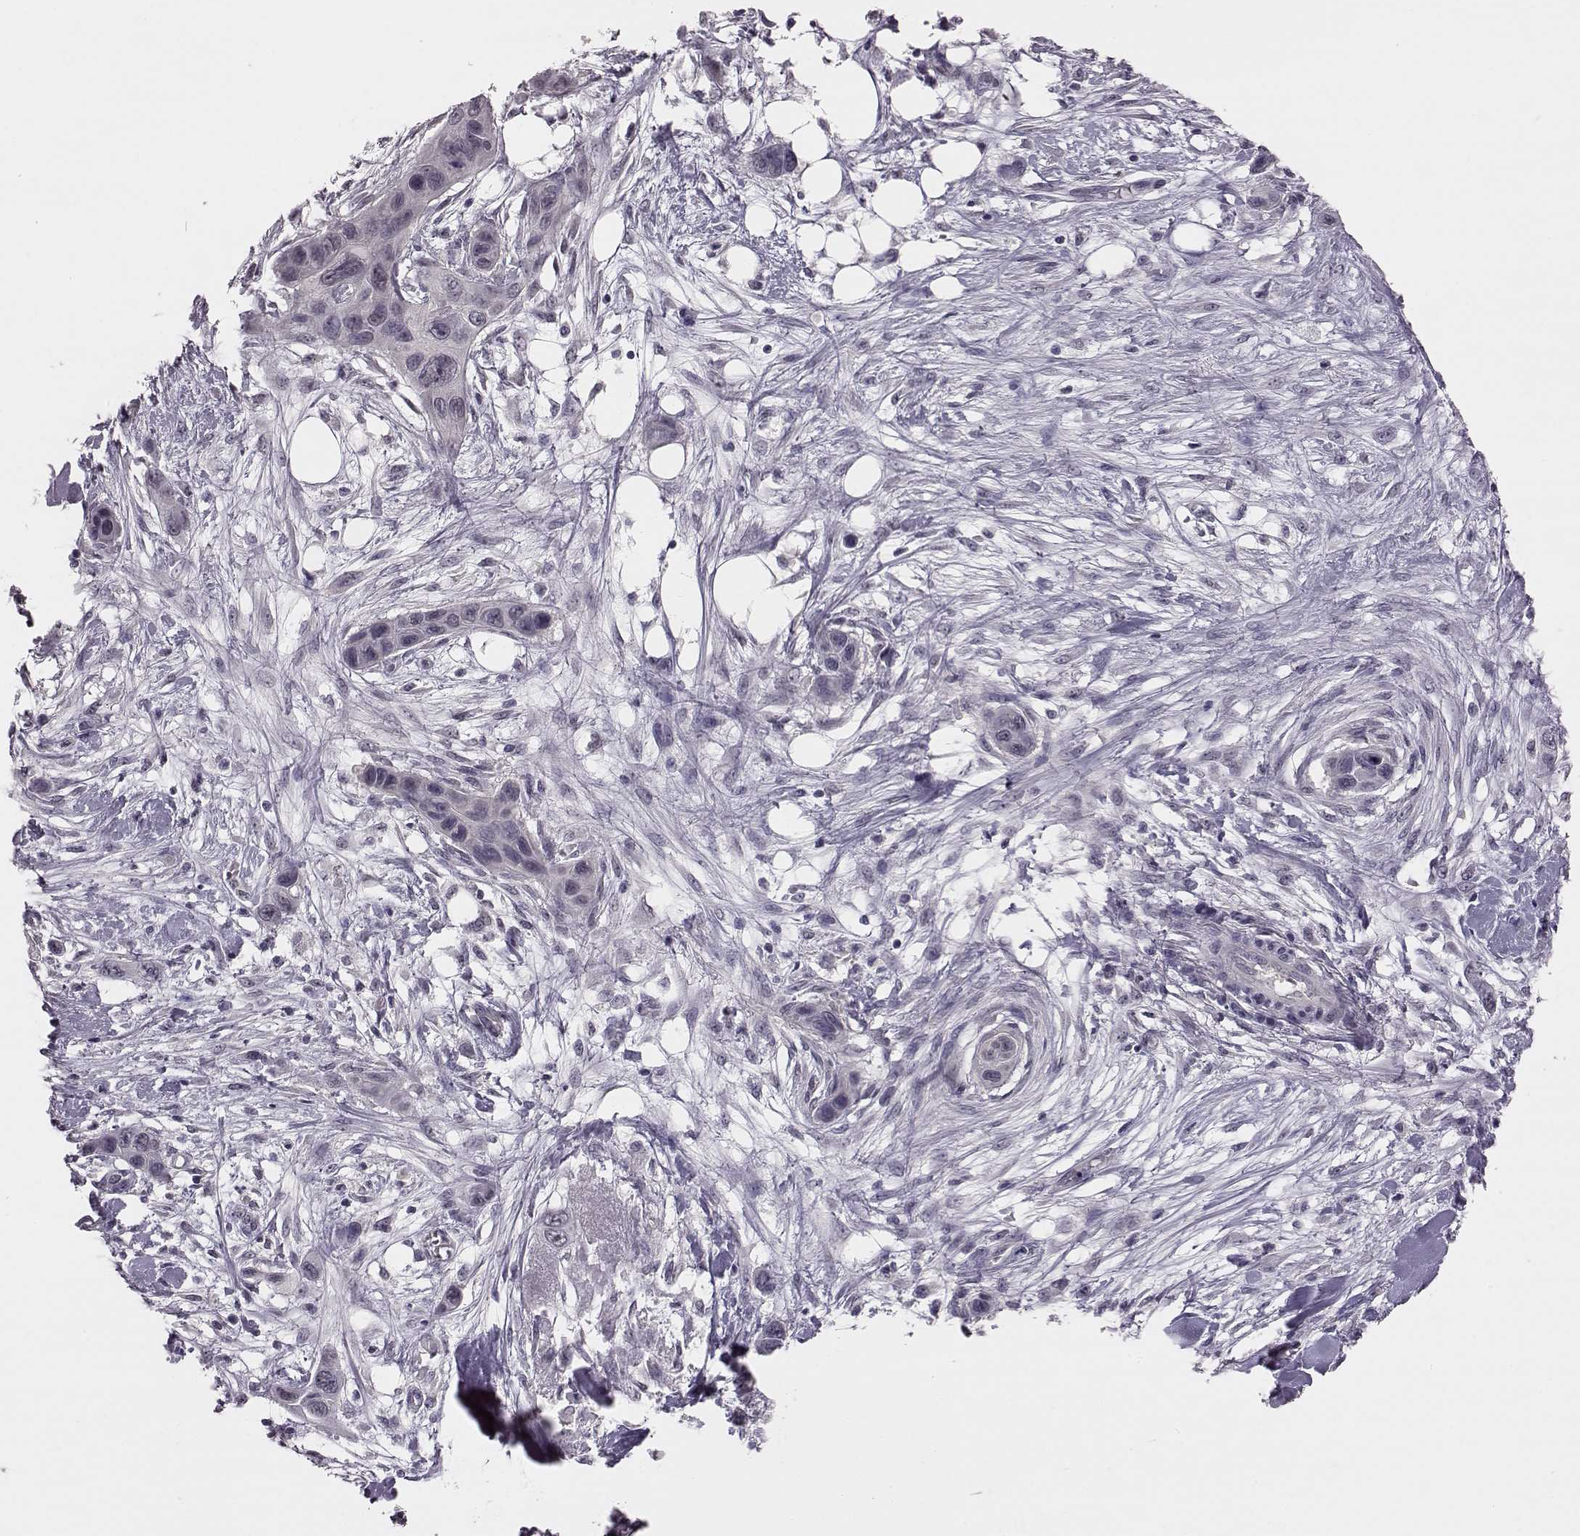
{"staining": {"intensity": "negative", "quantity": "none", "location": "none"}, "tissue": "skin cancer", "cell_type": "Tumor cells", "image_type": "cancer", "snomed": [{"axis": "morphology", "description": "Squamous cell carcinoma, NOS"}, {"axis": "topography", "description": "Skin"}], "caption": "Immunohistochemistry (IHC) of human skin squamous cell carcinoma demonstrates no positivity in tumor cells.", "gene": "C10orf62", "patient": {"sex": "male", "age": 79}}